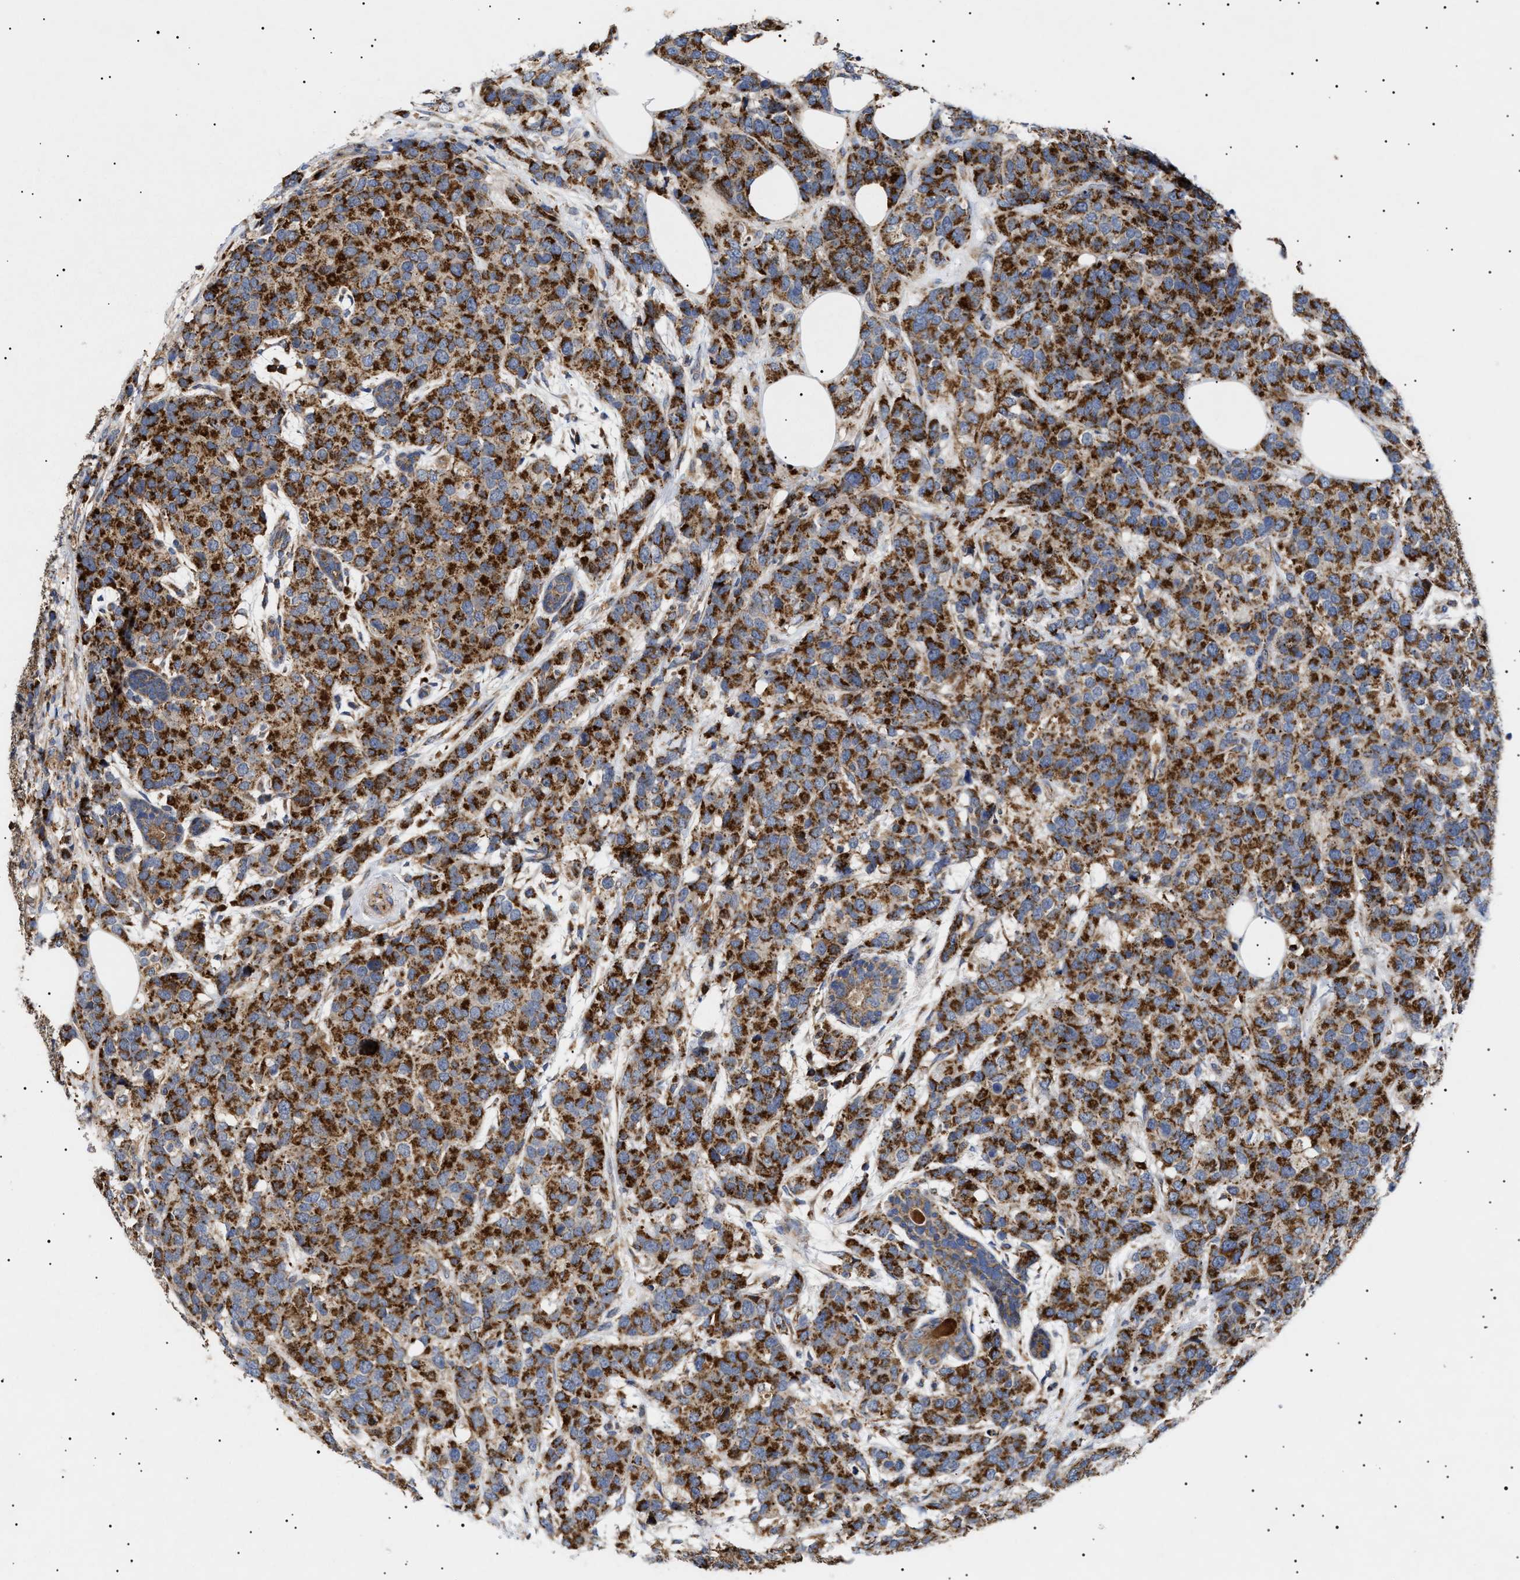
{"staining": {"intensity": "strong", "quantity": ">75%", "location": "cytoplasmic/membranous"}, "tissue": "breast cancer", "cell_type": "Tumor cells", "image_type": "cancer", "snomed": [{"axis": "morphology", "description": "Lobular carcinoma"}, {"axis": "topography", "description": "Breast"}], "caption": "Human lobular carcinoma (breast) stained for a protein (brown) demonstrates strong cytoplasmic/membranous positive staining in approximately >75% of tumor cells.", "gene": "MRPL10", "patient": {"sex": "female", "age": 59}}